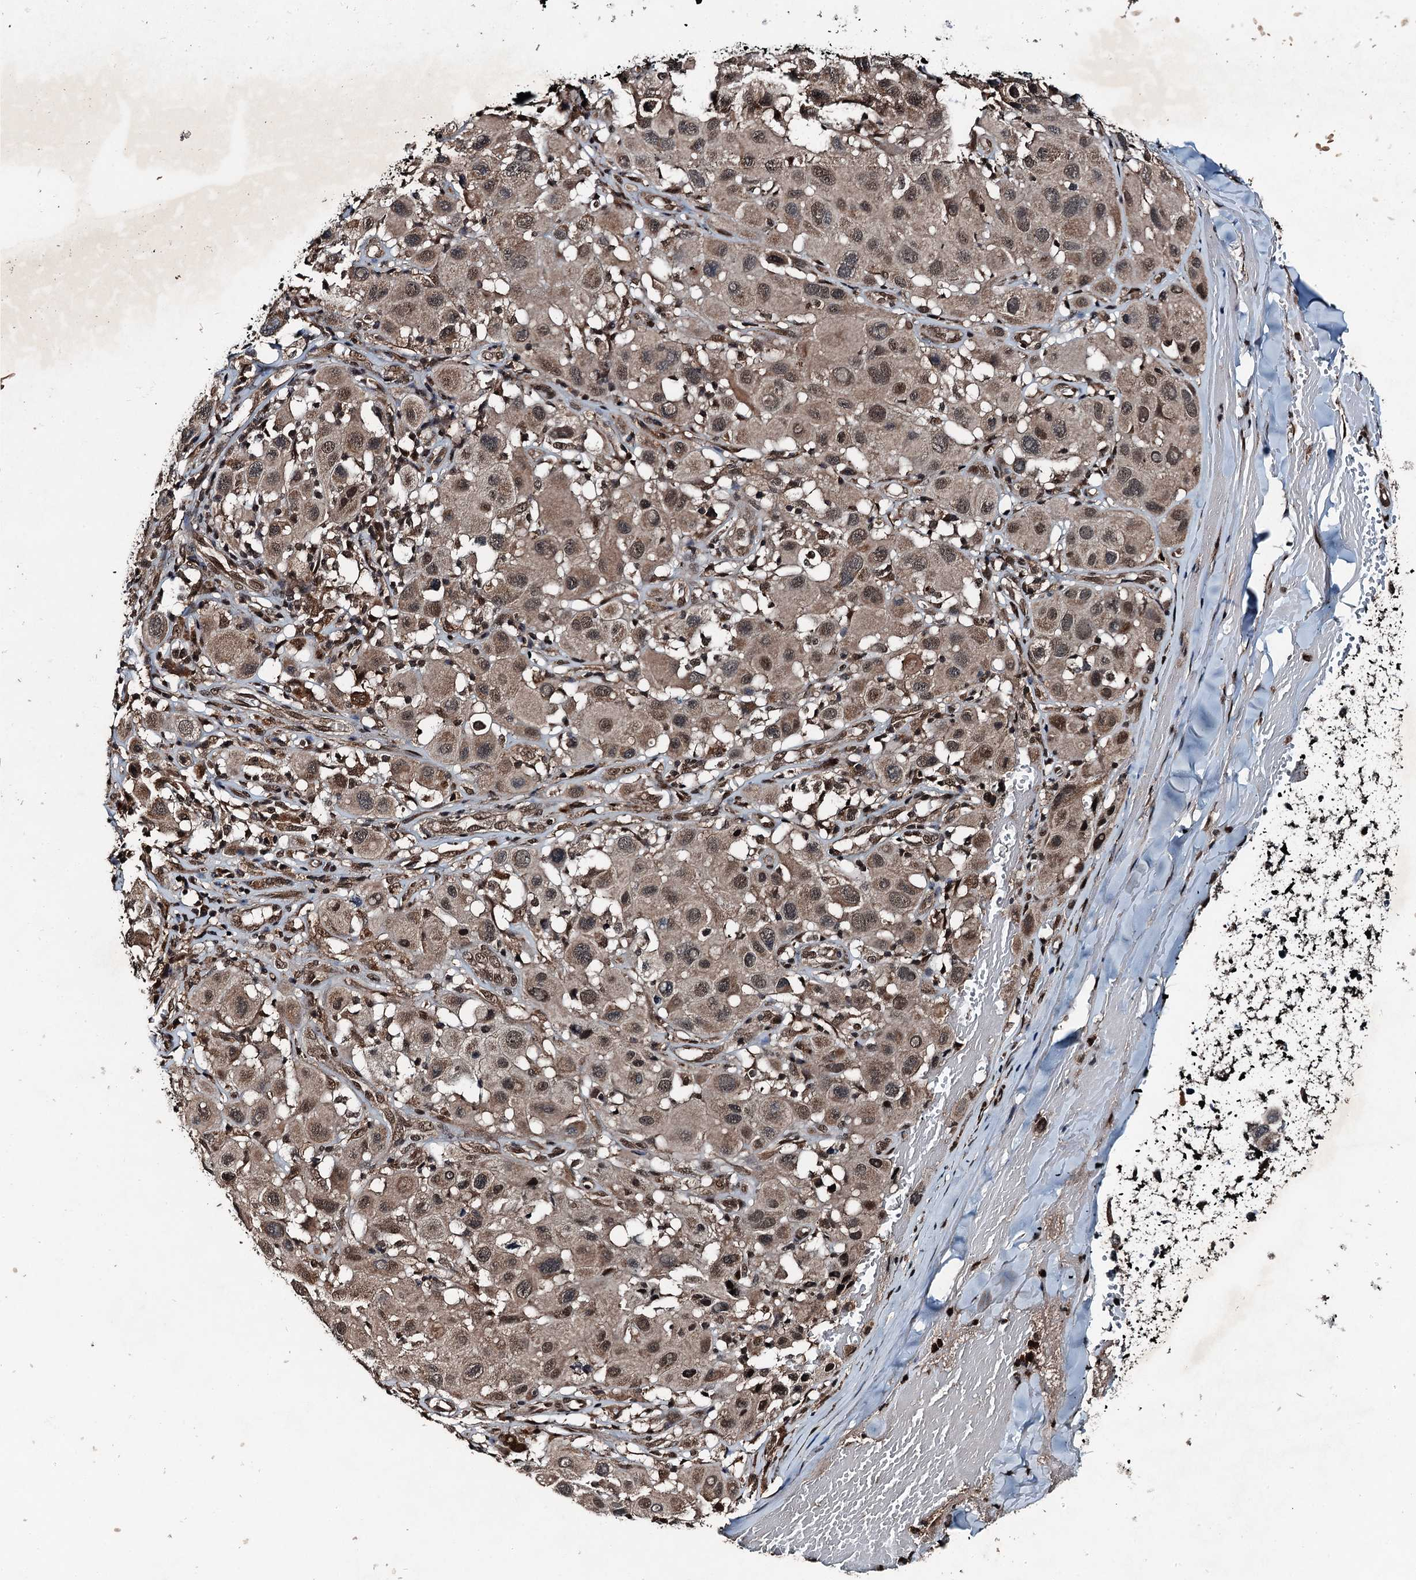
{"staining": {"intensity": "moderate", "quantity": ">75%", "location": "cytoplasmic/membranous,nuclear"}, "tissue": "melanoma", "cell_type": "Tumor cells", "image_type": "cancer", "snomed": [{"axis": "morphology", "description": "Malignant melanoma, Metastatic site"}, {"axis": "topography", "description": "Skin"}], "caption": "A brown stain labels moderate cytoplasmic/membranous and nuclear expression of a protein in melanoma tumor cells.", "gene": "UBXN6", "patient": {"sex": "male", "age": 41}}